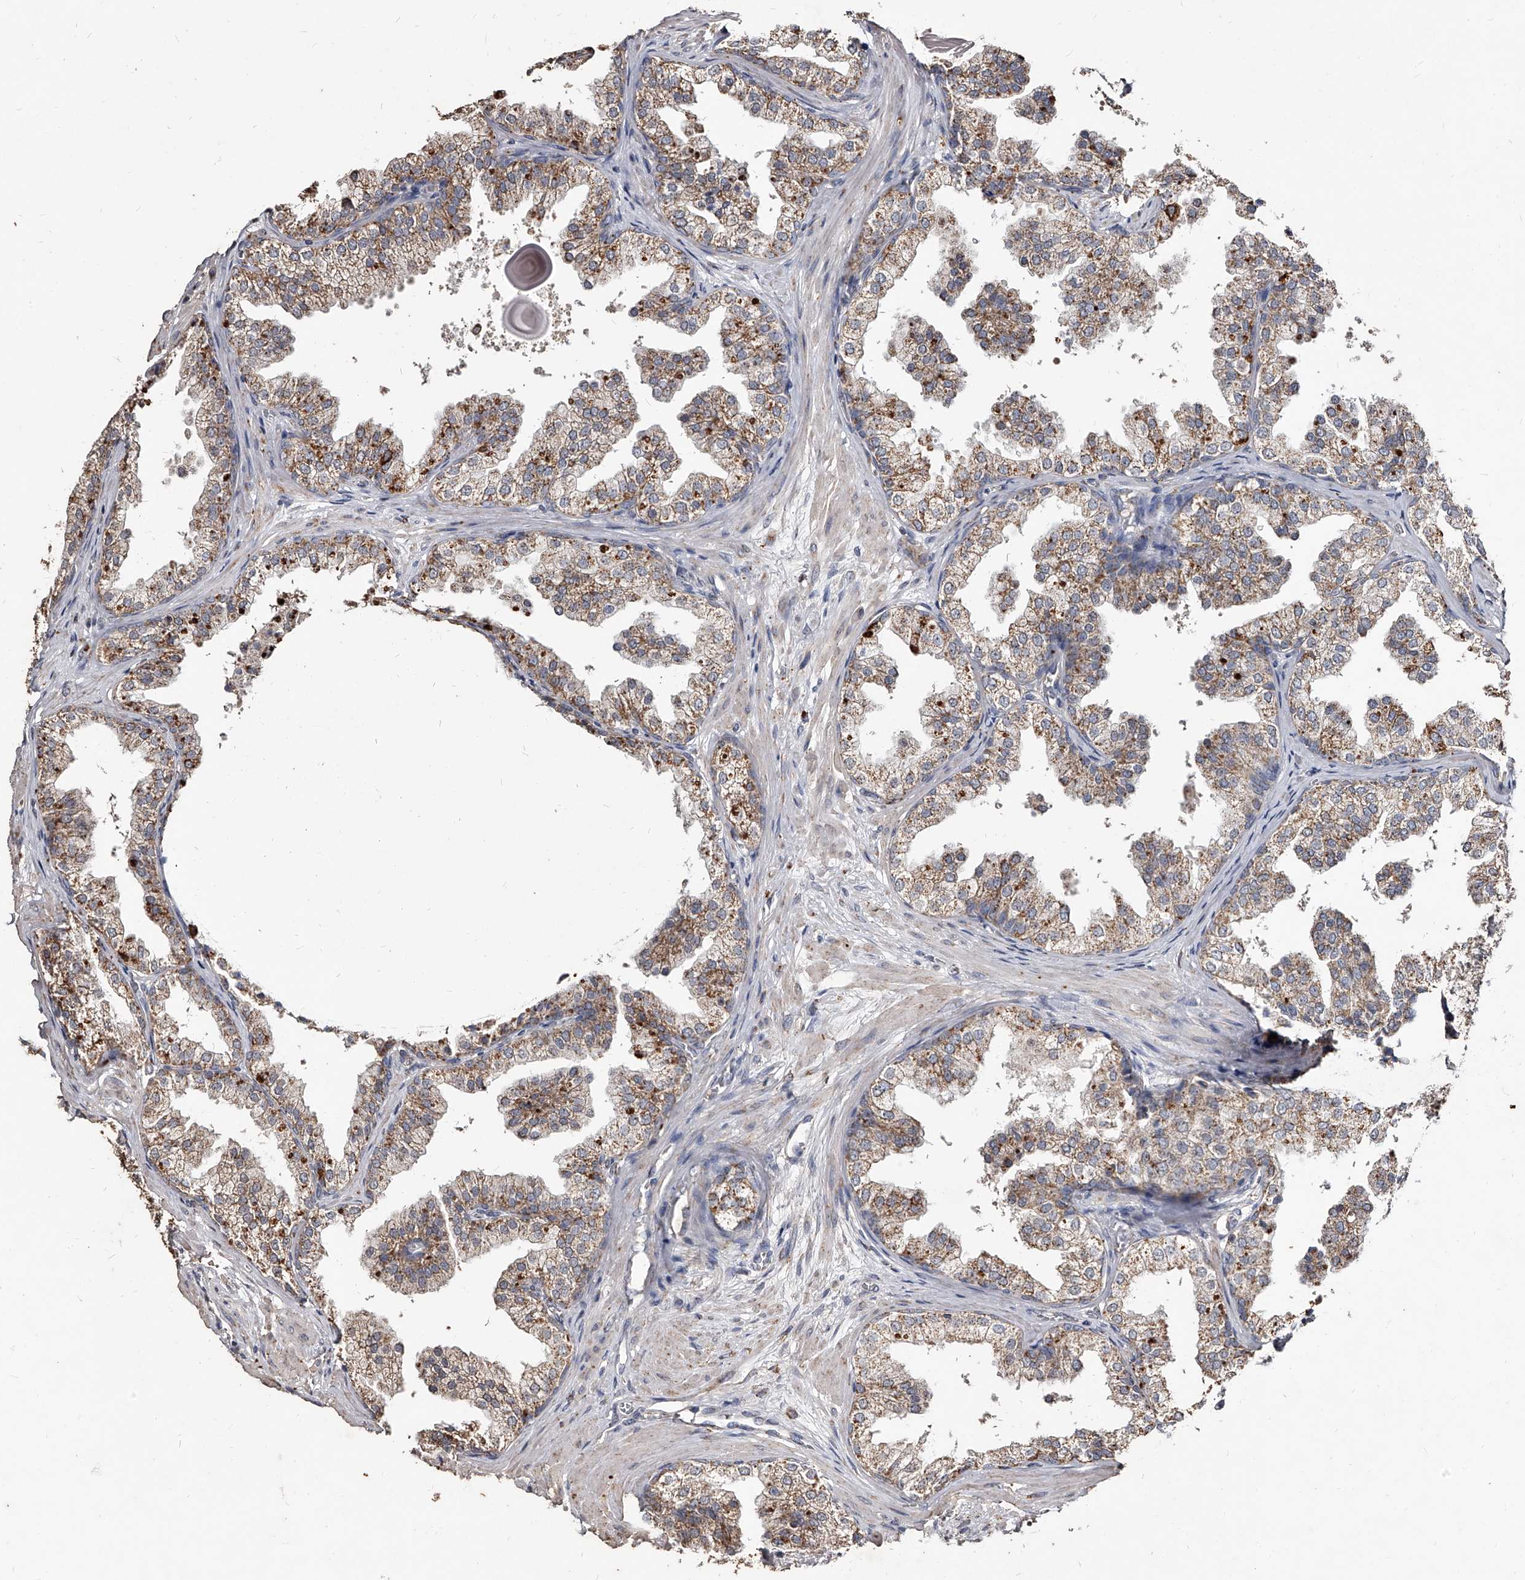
{"staining": {"intensity": "moderate", "quantity": ">75%", "location": "cytoplasmic/membranous"}, "tissue": "prostate", "cell_type": "Glandular cells", "image_type": "normal", "snomed": [{"axis": "morphology", "description": "Normal tissue, NOS"}, {"axis": "topography", "description": "Prostate"}], "caption": "The image displays a brown stain indicating the presence of a protein in the cytoplasmic/membranous of glandular cells in prostate. Nuclei are stained in blue.", "gene": "GPR183", "patient": {"sex": "male", "age": 48}}